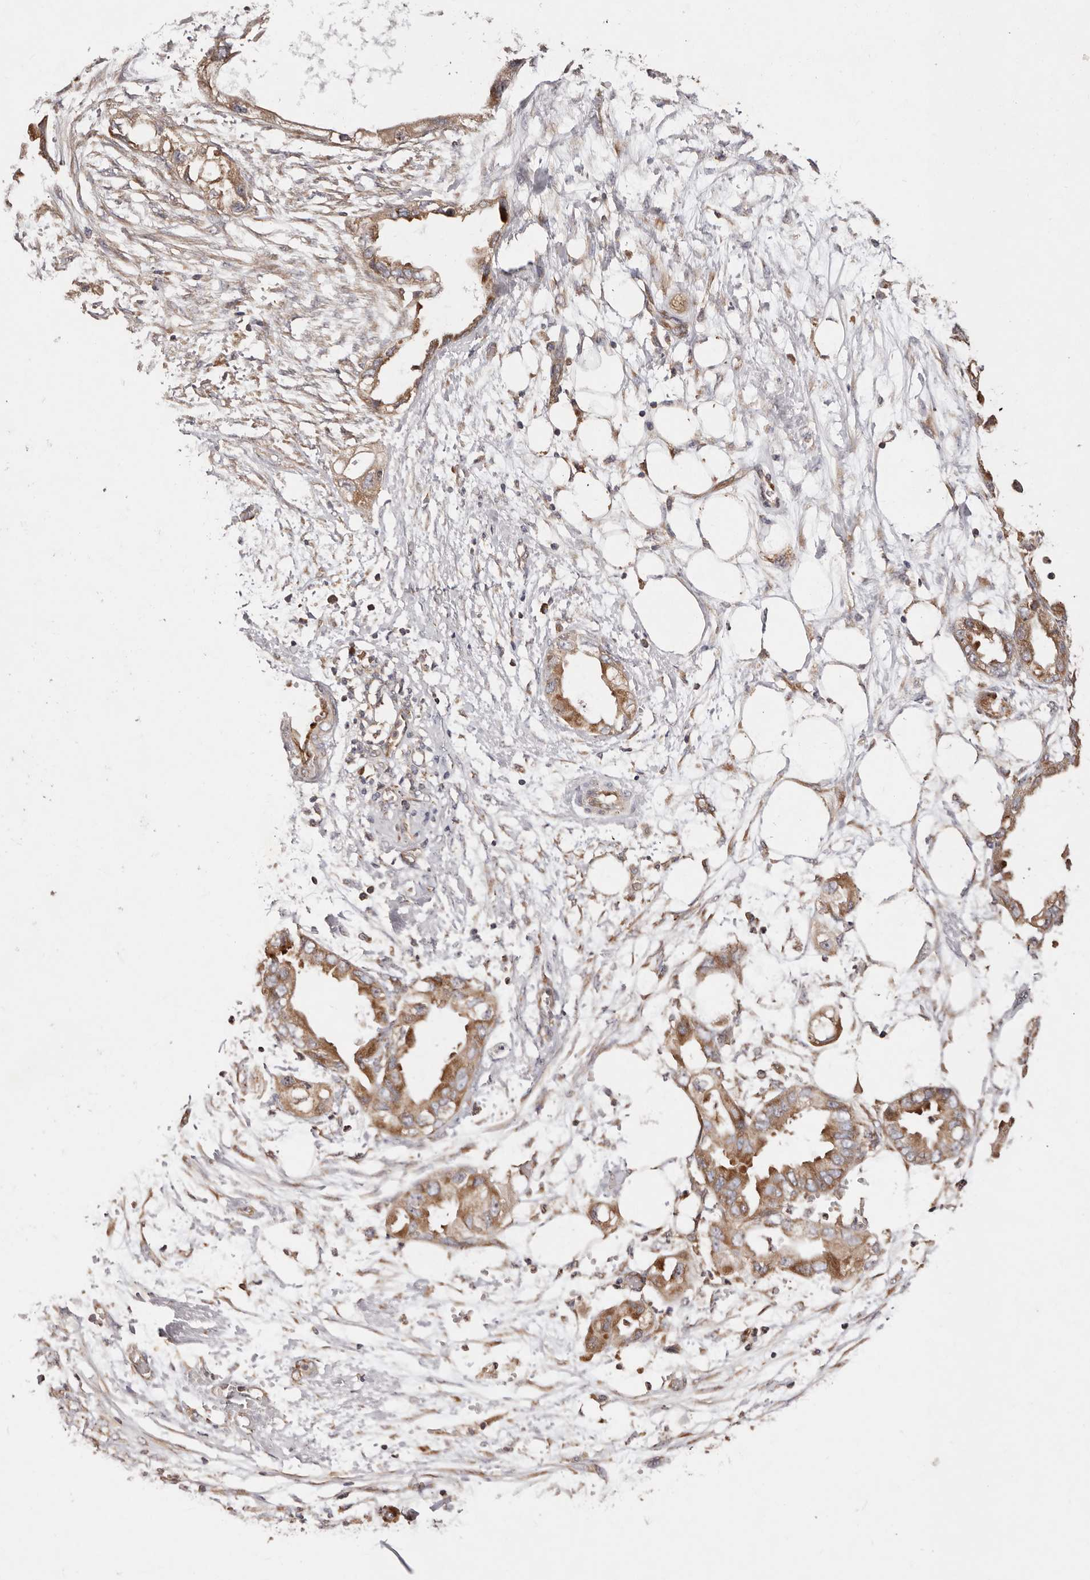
{"staining": {"intensity": "moderate", "quantity": ">75%", "location": "cytoplasmic/membranous"}, "tissue": "endometrial cancer", "cell_type": "Tumor cells", "image_type": "cancer", "snomed": [{"axis": "morphology", "description": "Adenocarcinoma, NOS"}, {"axis": "morphology", "description": "Adenocarcinoma, metastatic, NOS"}, {"axis": "topography", "description": "Adipose tissue"}, {"axis": "topography", "description": "Endometrium"}], "caption": "Adenocarcinoma (endometrial) stained for a protein (brown) reveals moderate cytoplasmic/membranous positive staining in approximately >75% of tumor cells.", "gene": "RPS6", "patient": {"sex": "female", "age": 67}}